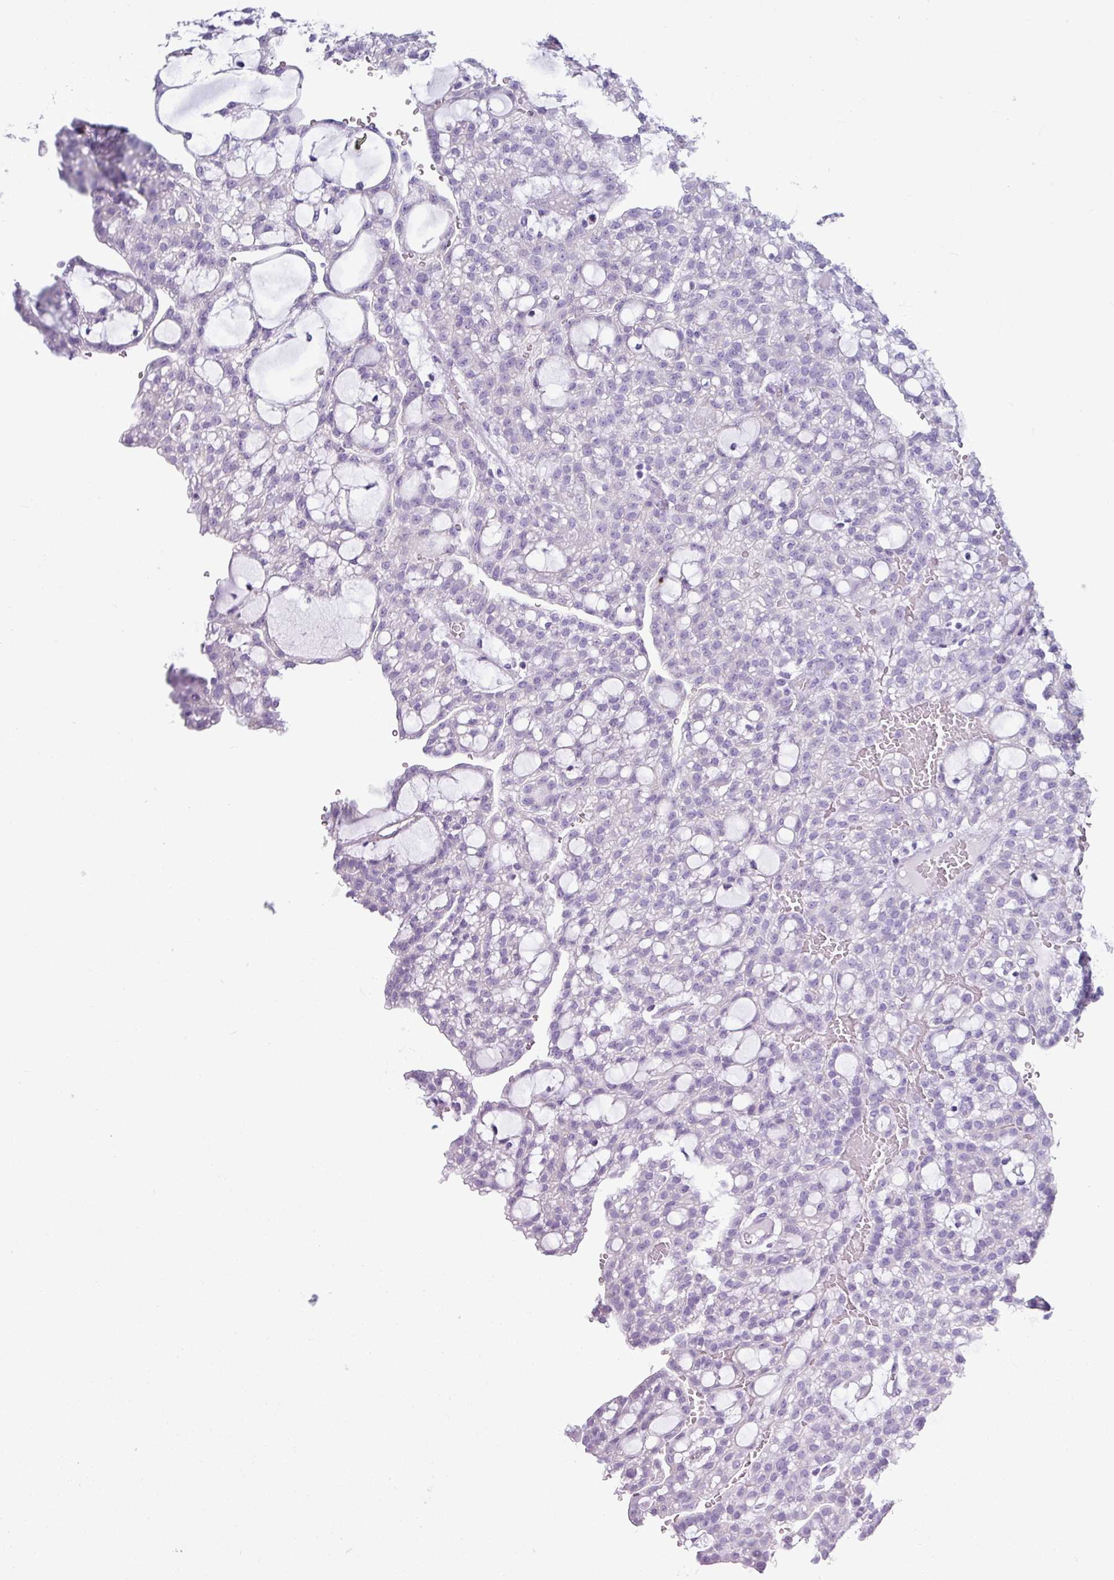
{"staining": {"intensity": "negative", "quantity": "none", "location": "none"}, "tissue": "renal cancer", "cell_type": "Tumor cells", "image_type": "cancer", "snomed": [{"axis": "morphology", "description": "Adenocarcinoma, NOS"}, {"axis": "topography", "description": "Kidney"}], "caption": "The histopathology image shows no staining of tumor cells in adenocarcinoma (renal).", "gene": "ABCC5", "patient": {"sex": "male", "age": 63}}